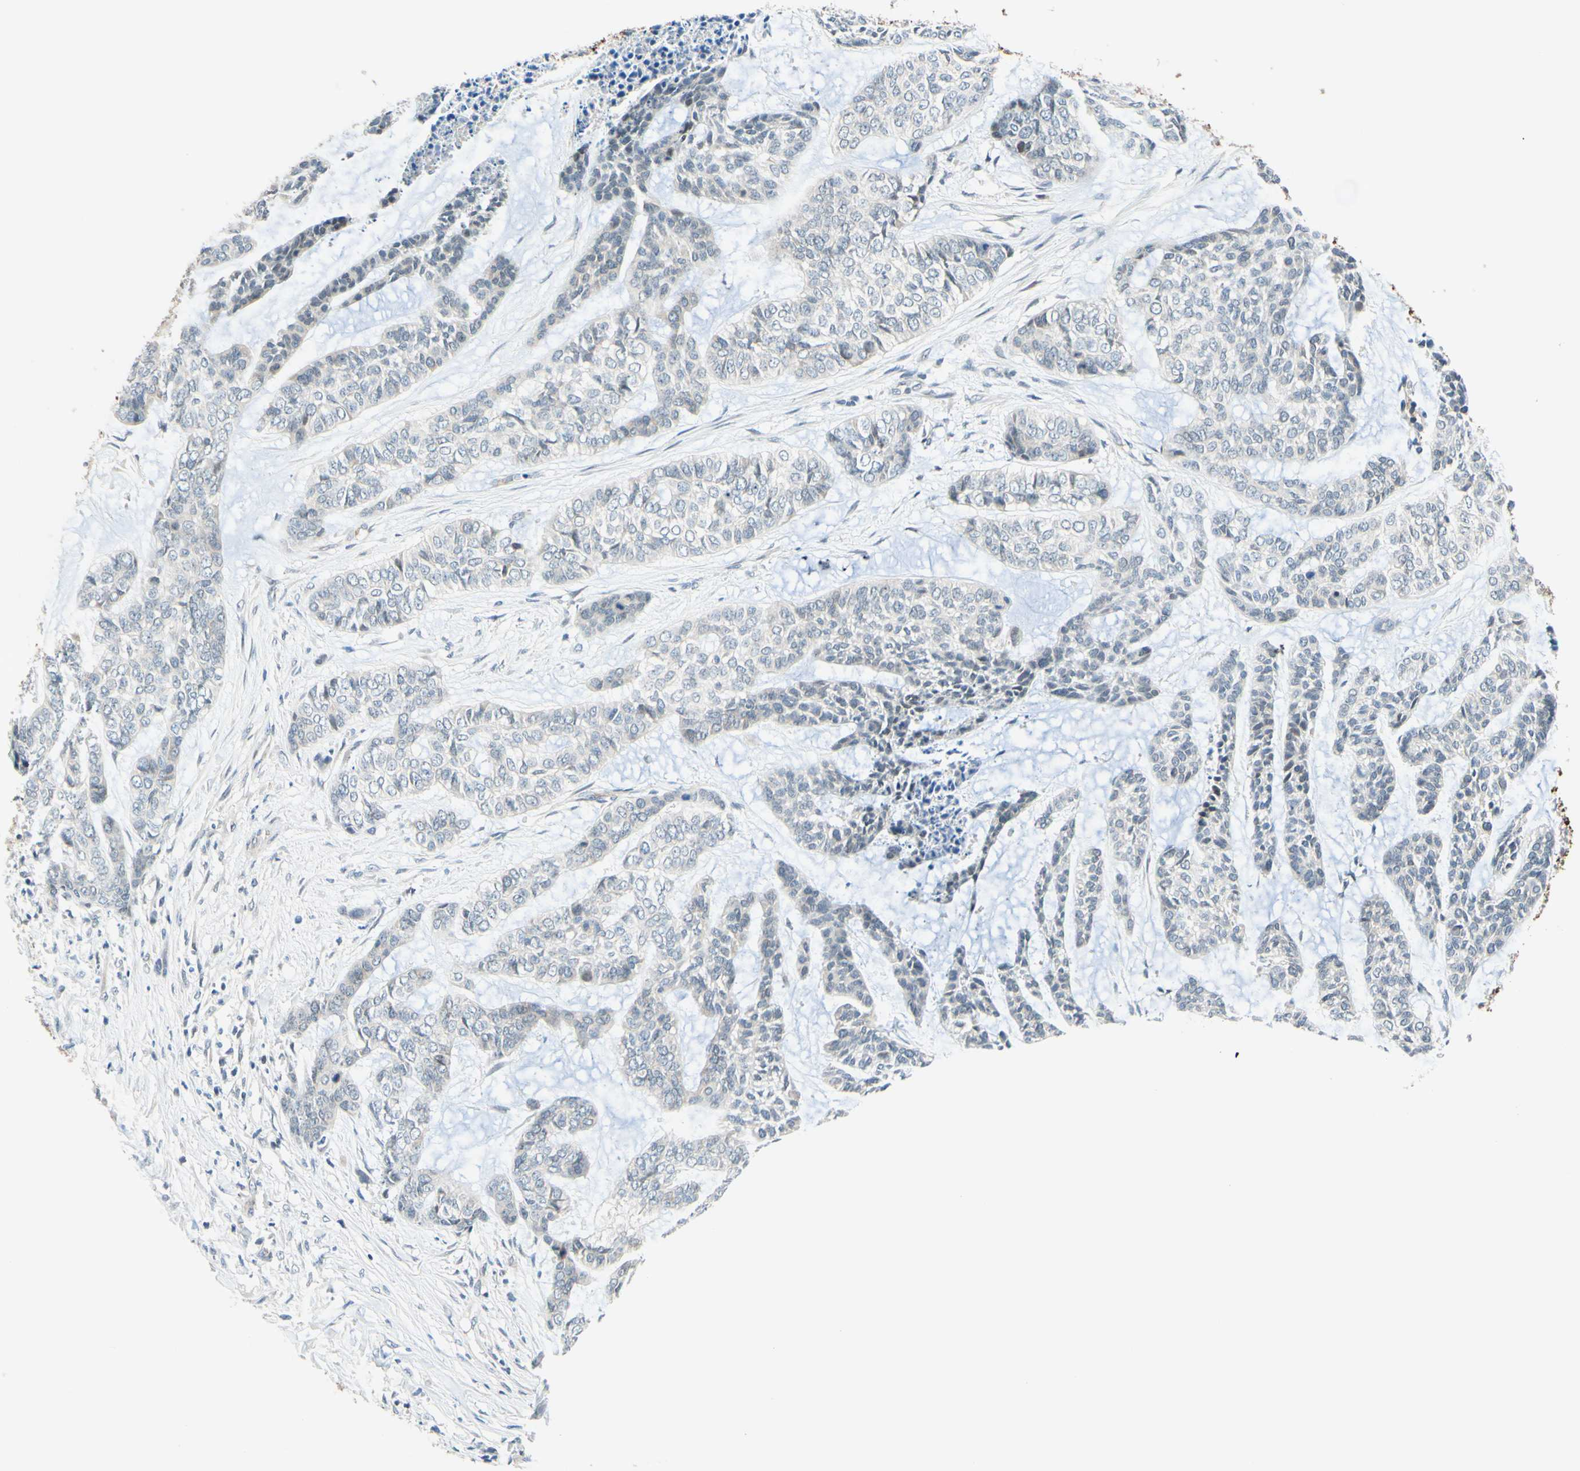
{"staining": {"intensity": "negative", "quantity": "none", "location": "none"}, "tissue": "skin cancer", "cell_type": "Tumor cells", "image_type": "cancer", "snomed": [{"axis": "morphology", "description": "Basal cell carcinoma"}, {"axis": "topography", "description": "Skin"}], "caption": "Immunohistochemical staining of human skin cancer (basal cell carcinoma) demonstrates no significant staining in tumor cells.", "gene": "C2CD2L", "patient": {"sex": "female", "age": 64}}